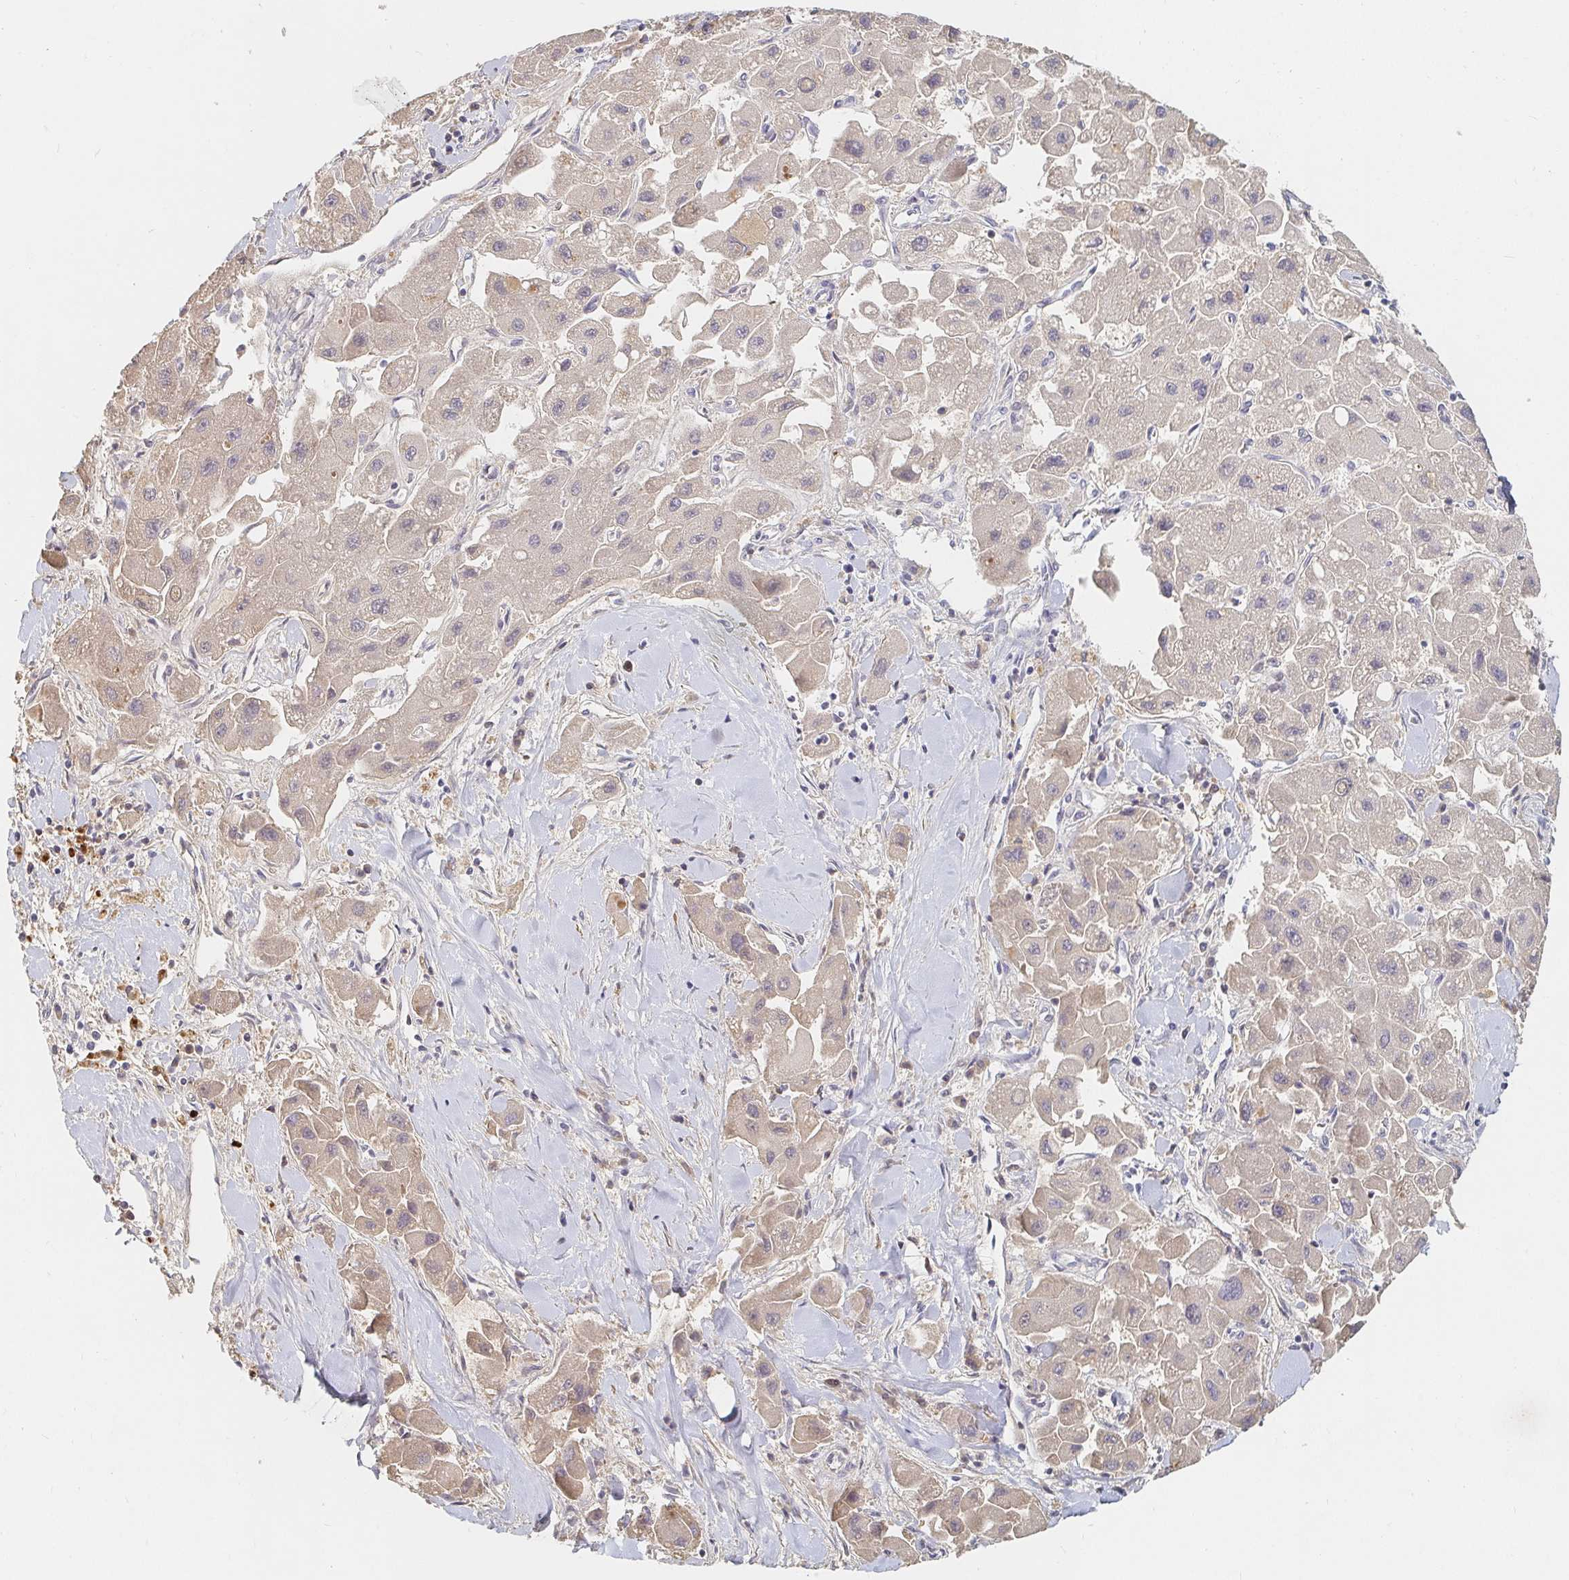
{"staining": {"intensity": "weak", "quantity": "<25%", "location": "cytoplasmic/membranous"}, "tissue": "liver cancer", "cell_type": "Tumor cells", "image_type": "cancer", "snomed": [{"axis": "morphology", "description": "Carcinoma, Hepatocellular, NOS"}, {"axis": "topography", "description": "Liver"}], "caption": "There is no significant staining in tumor cells of liver cancer.", "gene": "NME9", "patient": {"sex": "male", "age": 24}}